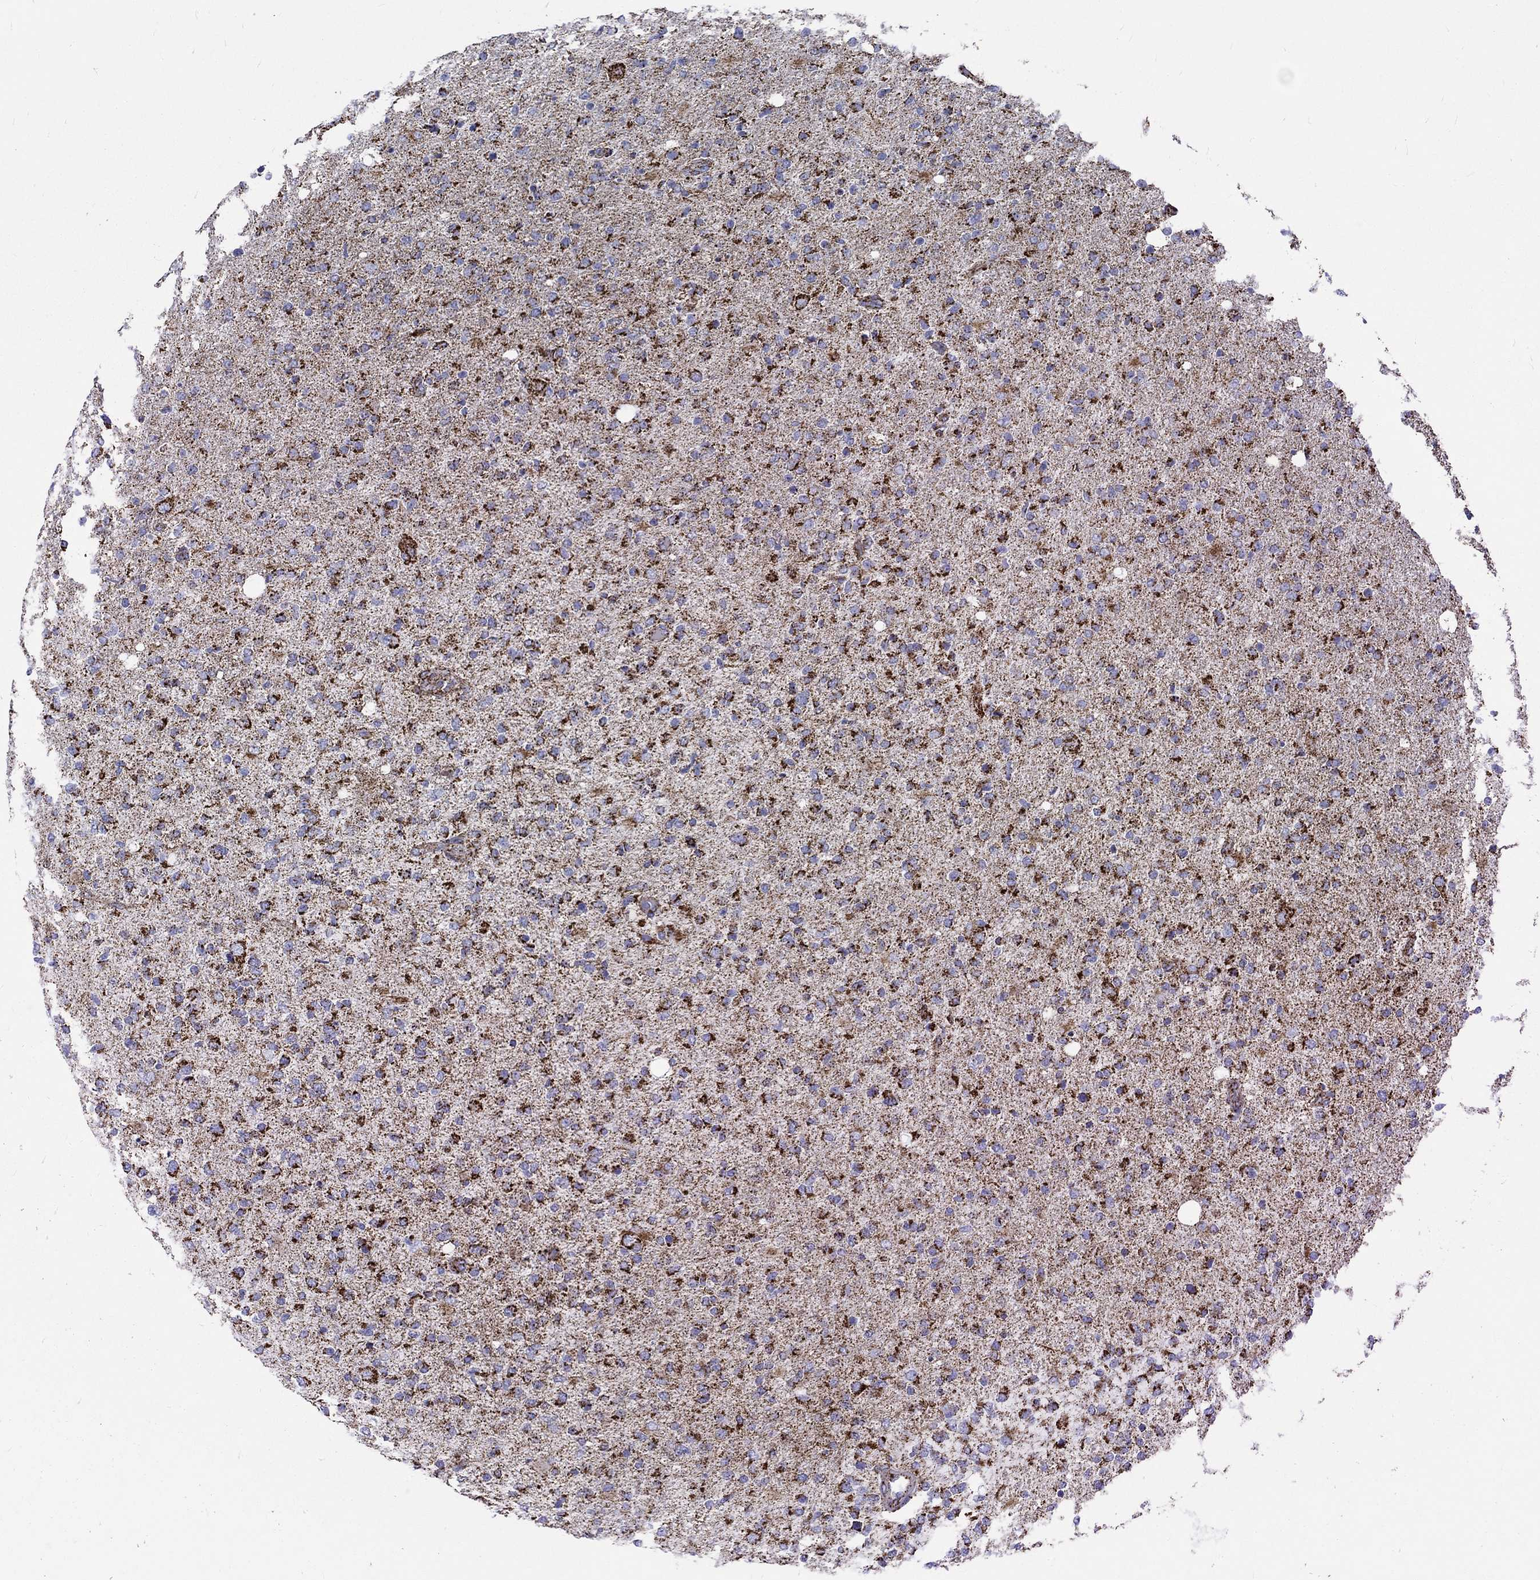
{"staining": {"intensity": "strong", "quantity": "25%-75%", "location": "cytoplasmic/membranous"}, "tissue": "glioma", "cell_type": "Tumor cells", "image_type": "cancer", "snomed": [{"axis": "morphology", "description": "Glioma, malignant, High grade"}, {"axis": "topography", "description": "Cerebral cortex"}], "caption": "Immunohistochemical staining of human high-grade glioma (malignant) exhibits high levels of strong cytoplasmic/membranous protein positivity in about 25%-75% of tumor cells.", "gene": "RCE1", "patient": {"sex": "male", "age": 70}}